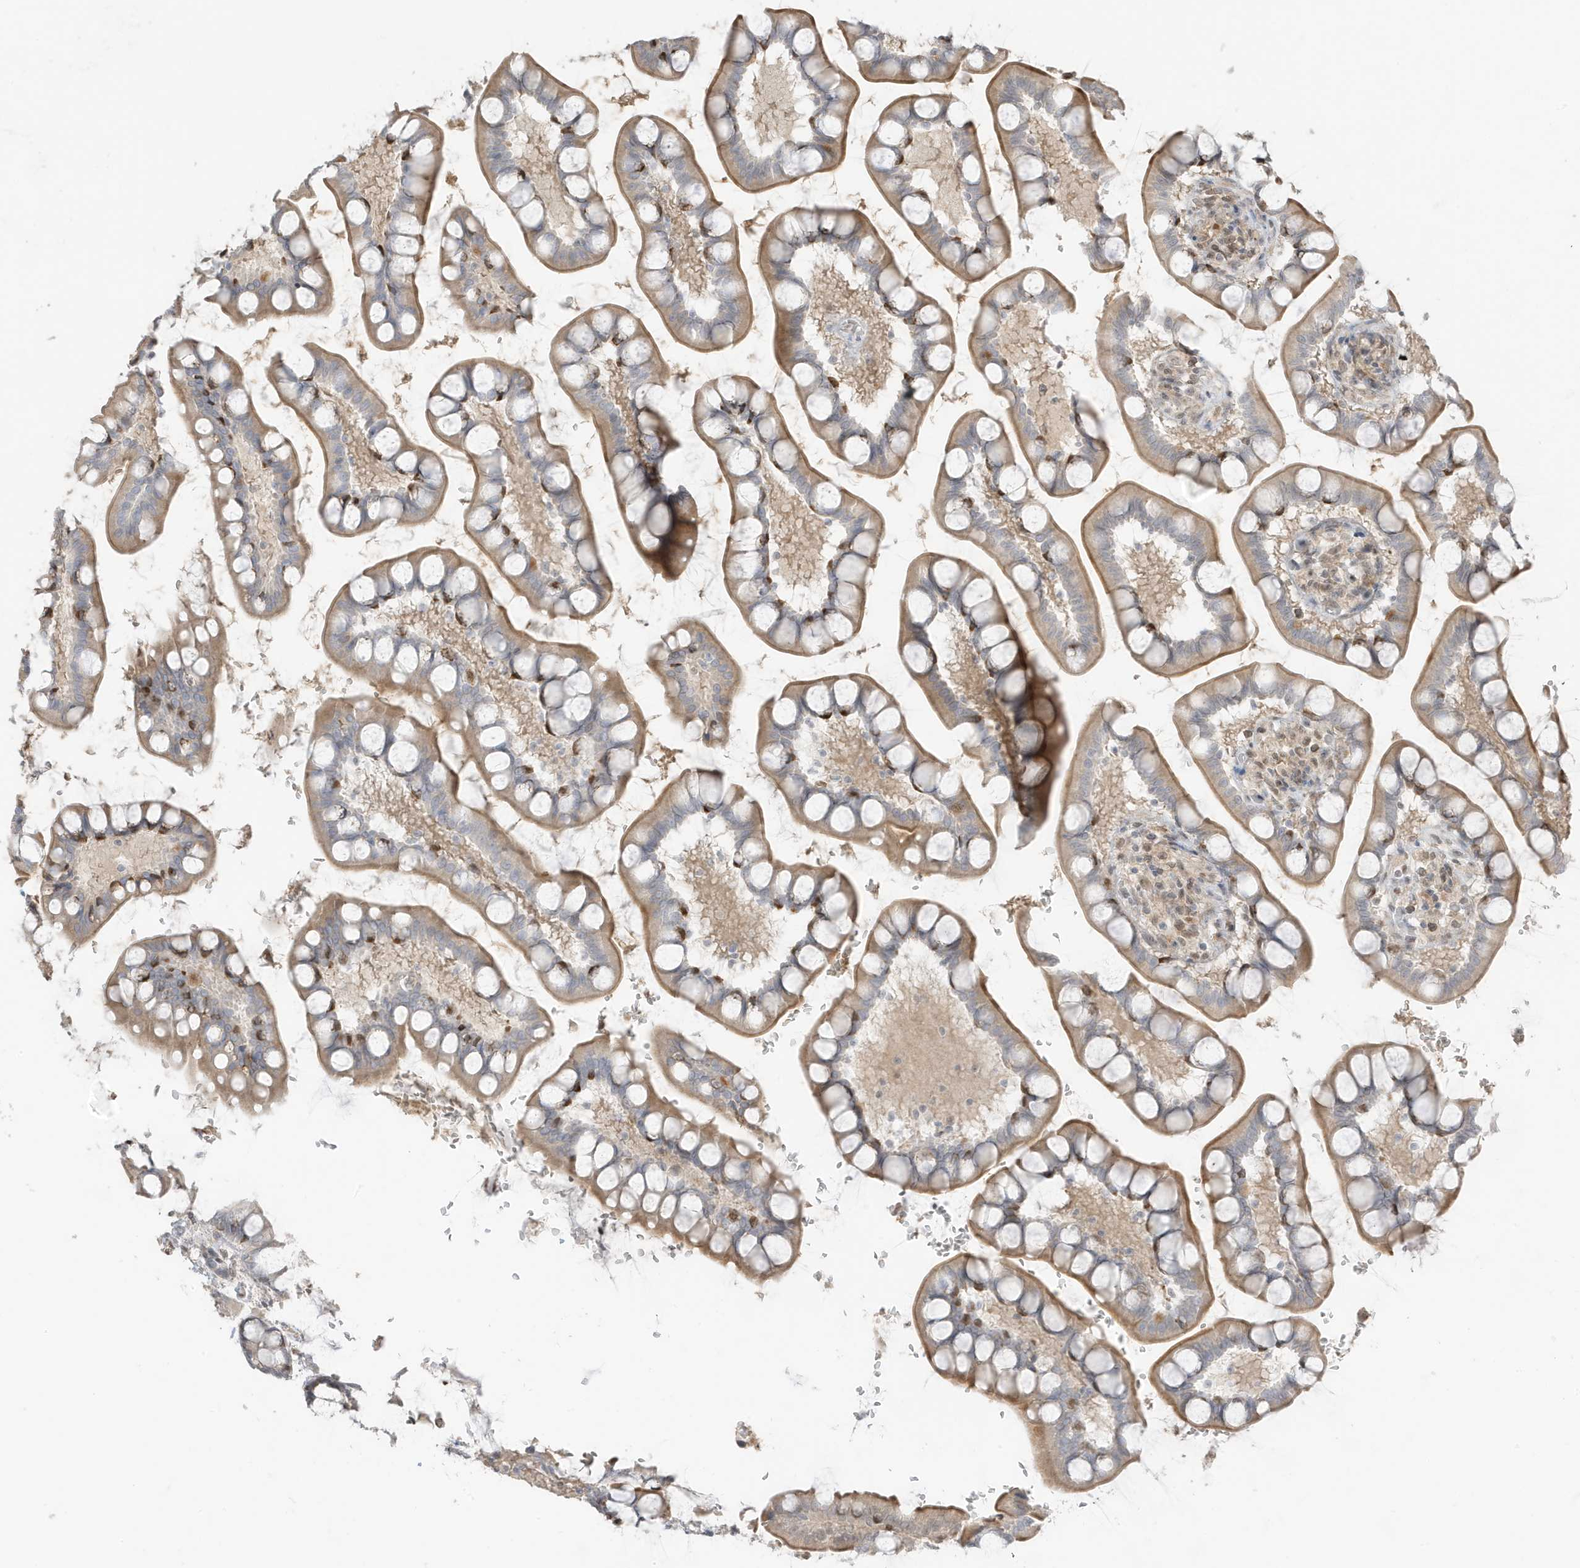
{"staining": {"intensity": "moderate", "quantity": "25%-75%", "location": "cytoplasmic/membranous,nuclear"}, "tissue": "small intestine", "cell_type": "Glandular cells", "image_type": "normal", "snomed": [{"axis": "morphology", "description": "Normal tissue, NOS"}, {"axis": "topography", "description": "Small intestine"}], "caption": "This micrograph demonstrates IHC staining of unremarkable human small intestine, with medium moderate cytoplasmic/membranous,nuclear staining in approximately 25%-75% of glandular cells.", "gene": "ZBTB41", "patient": {"sex": "male", "age": 52}}